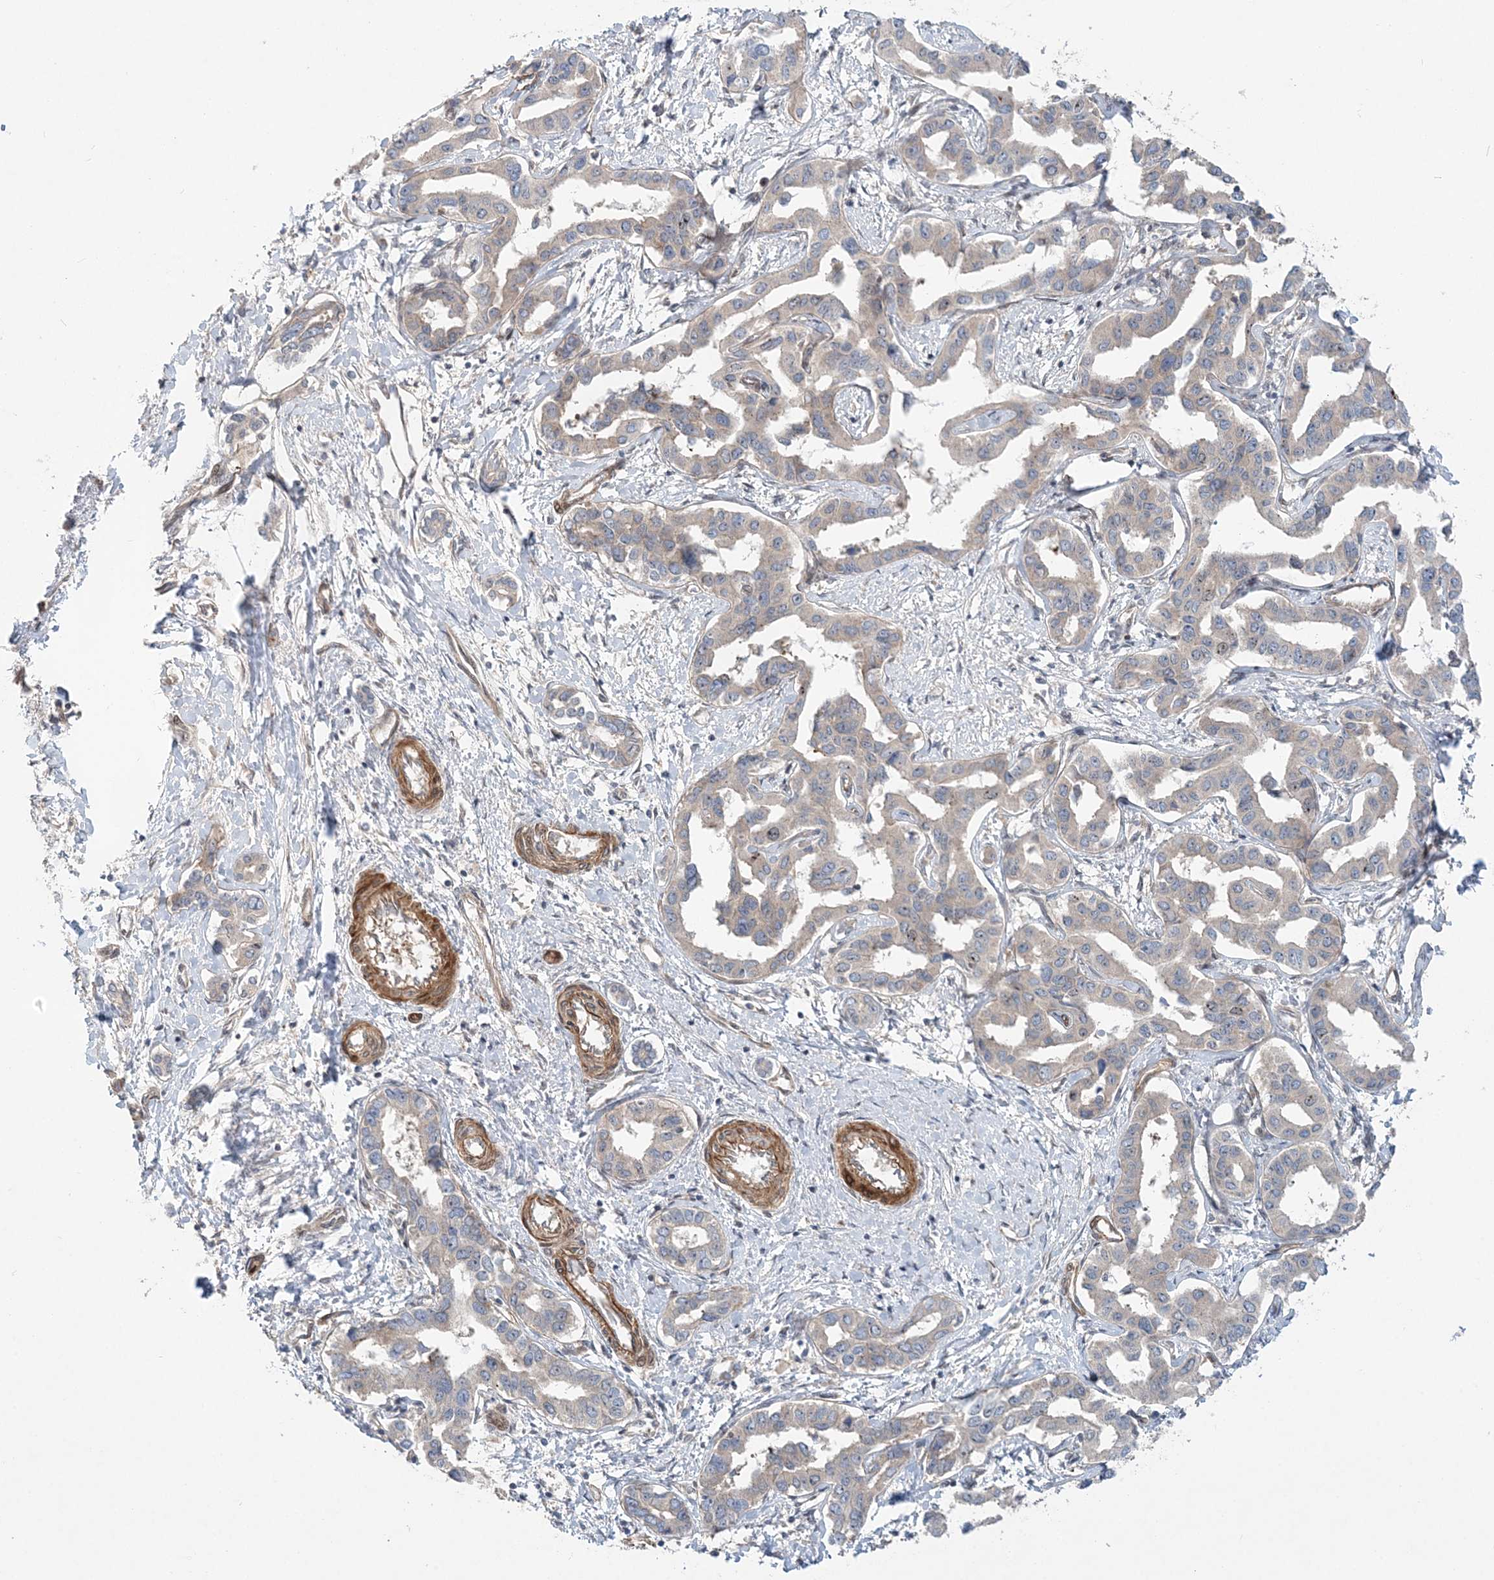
{"staining": {"intensity": "weak", "quantity": "<25%", "location": "cytoplasmic/membranous"}, "tissue": "liver cancer", "cell_type": "Tumor cells", "image_type": "cancer", "snomed": [{"axis": "morphology", "description": "Cholangiocarcinoma"}, {"axis": "topography", "description": "Liver"}], "caption": "Immunohistochemistry histopathology image of neoplastic tissue: human liver cancer (cholangiocarcinoma) stained with DAB (3,3'-diaminobenzidine) displays no significant protein expression in tumor cells.", "gene": "GEMIN5", "patient": {"sex": "male", "age": 59}}